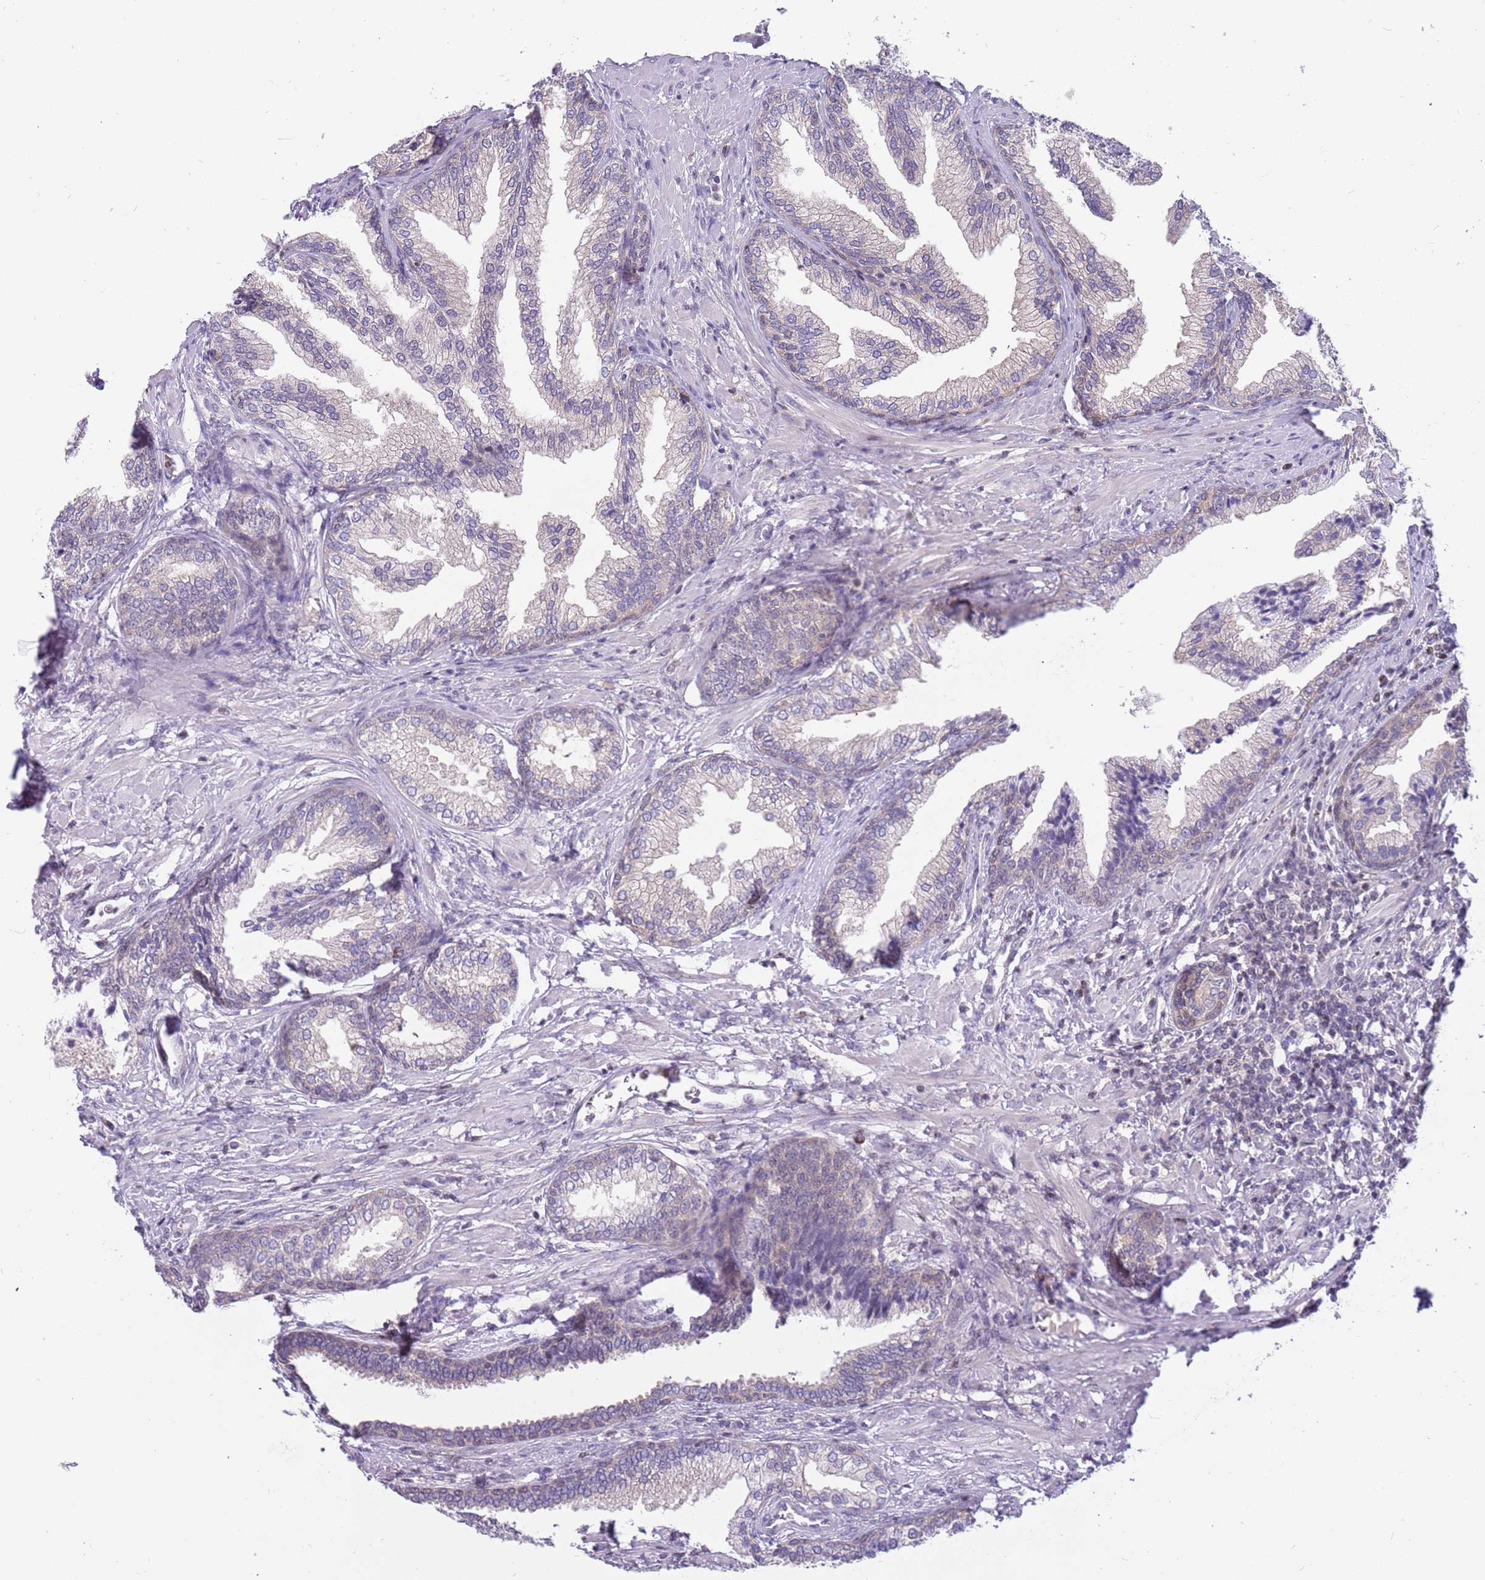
{"staining": {"intensity": "negative", "quantity": "none", "location": "none"}, "tissue": "prostate", "cell_type": "Glandular cells", "image_type": "normal", "snomed": [{"axis": "morphology", "description": "Normal tissue, NOS"}, {"axis": "topography", "description": "Prostate"}], "caption": "Immunohistochemical staining of normal human prostate exhibits no significant positivity in glandular cells.", "gene": "ARHGEF35", "patient": {"sex": "male", "age": 76}}